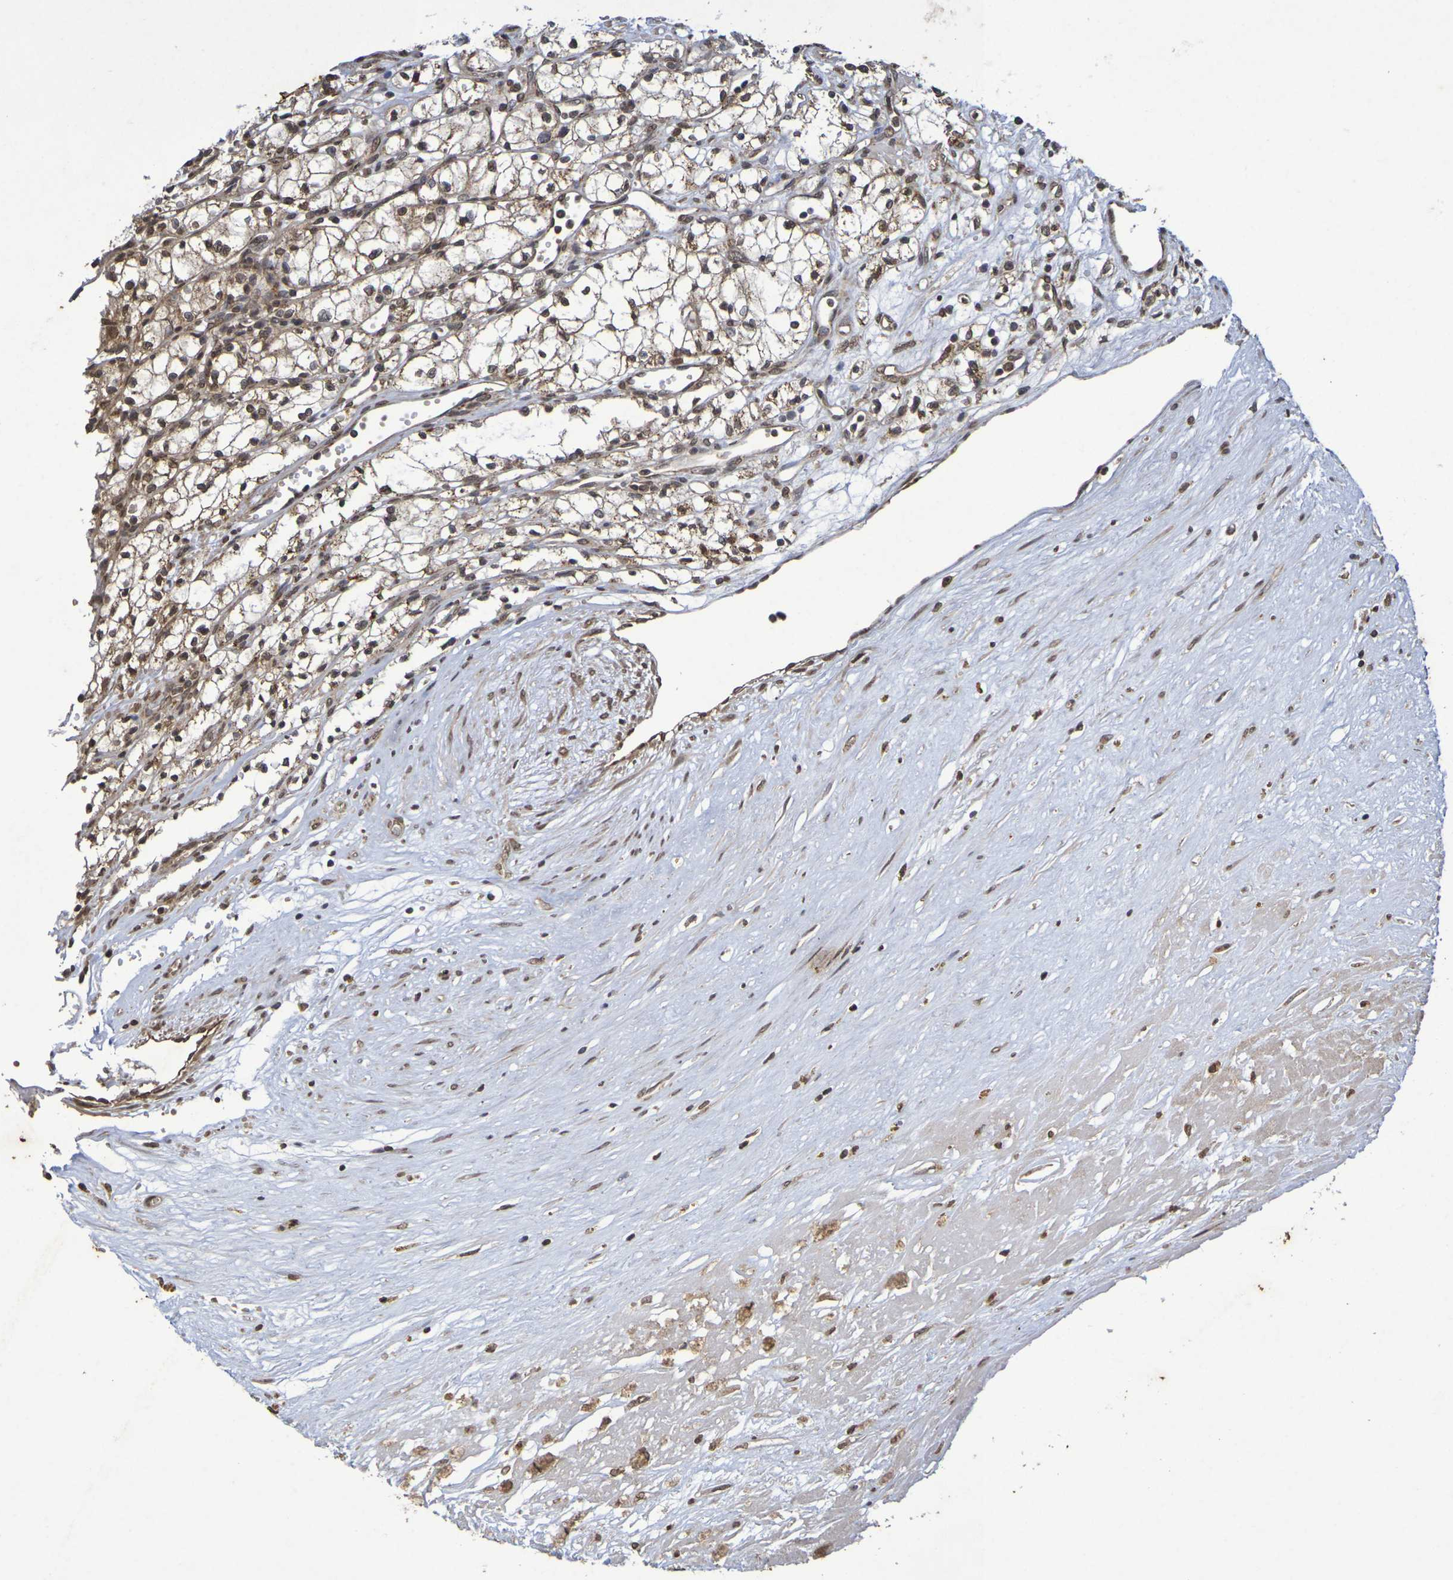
{"staining": {"intensity": "moderate", "quantity": ">75%", "location": "cytoplasmic/membranous,nuclear"}, "tissue": "renal cancer", "cell_type": "Tumor cells", "image_type": "cancer", "snomed": [{"axis": "morphology", "description": "Normal tissue, NOS"}, {"axis": "morphology", "description": "Adenocarcinoma, NOS"}, {"axis": "topography", "description": "Kidney"}], "caption": "A brown stain shows moderate cytoplasmic/membranous and nuclear positivity of a protein in human adenocarcinoma (renal) tumor cells.", "gene": "GUCY1A2", "patient": {"sex": "male", "age": 59}}